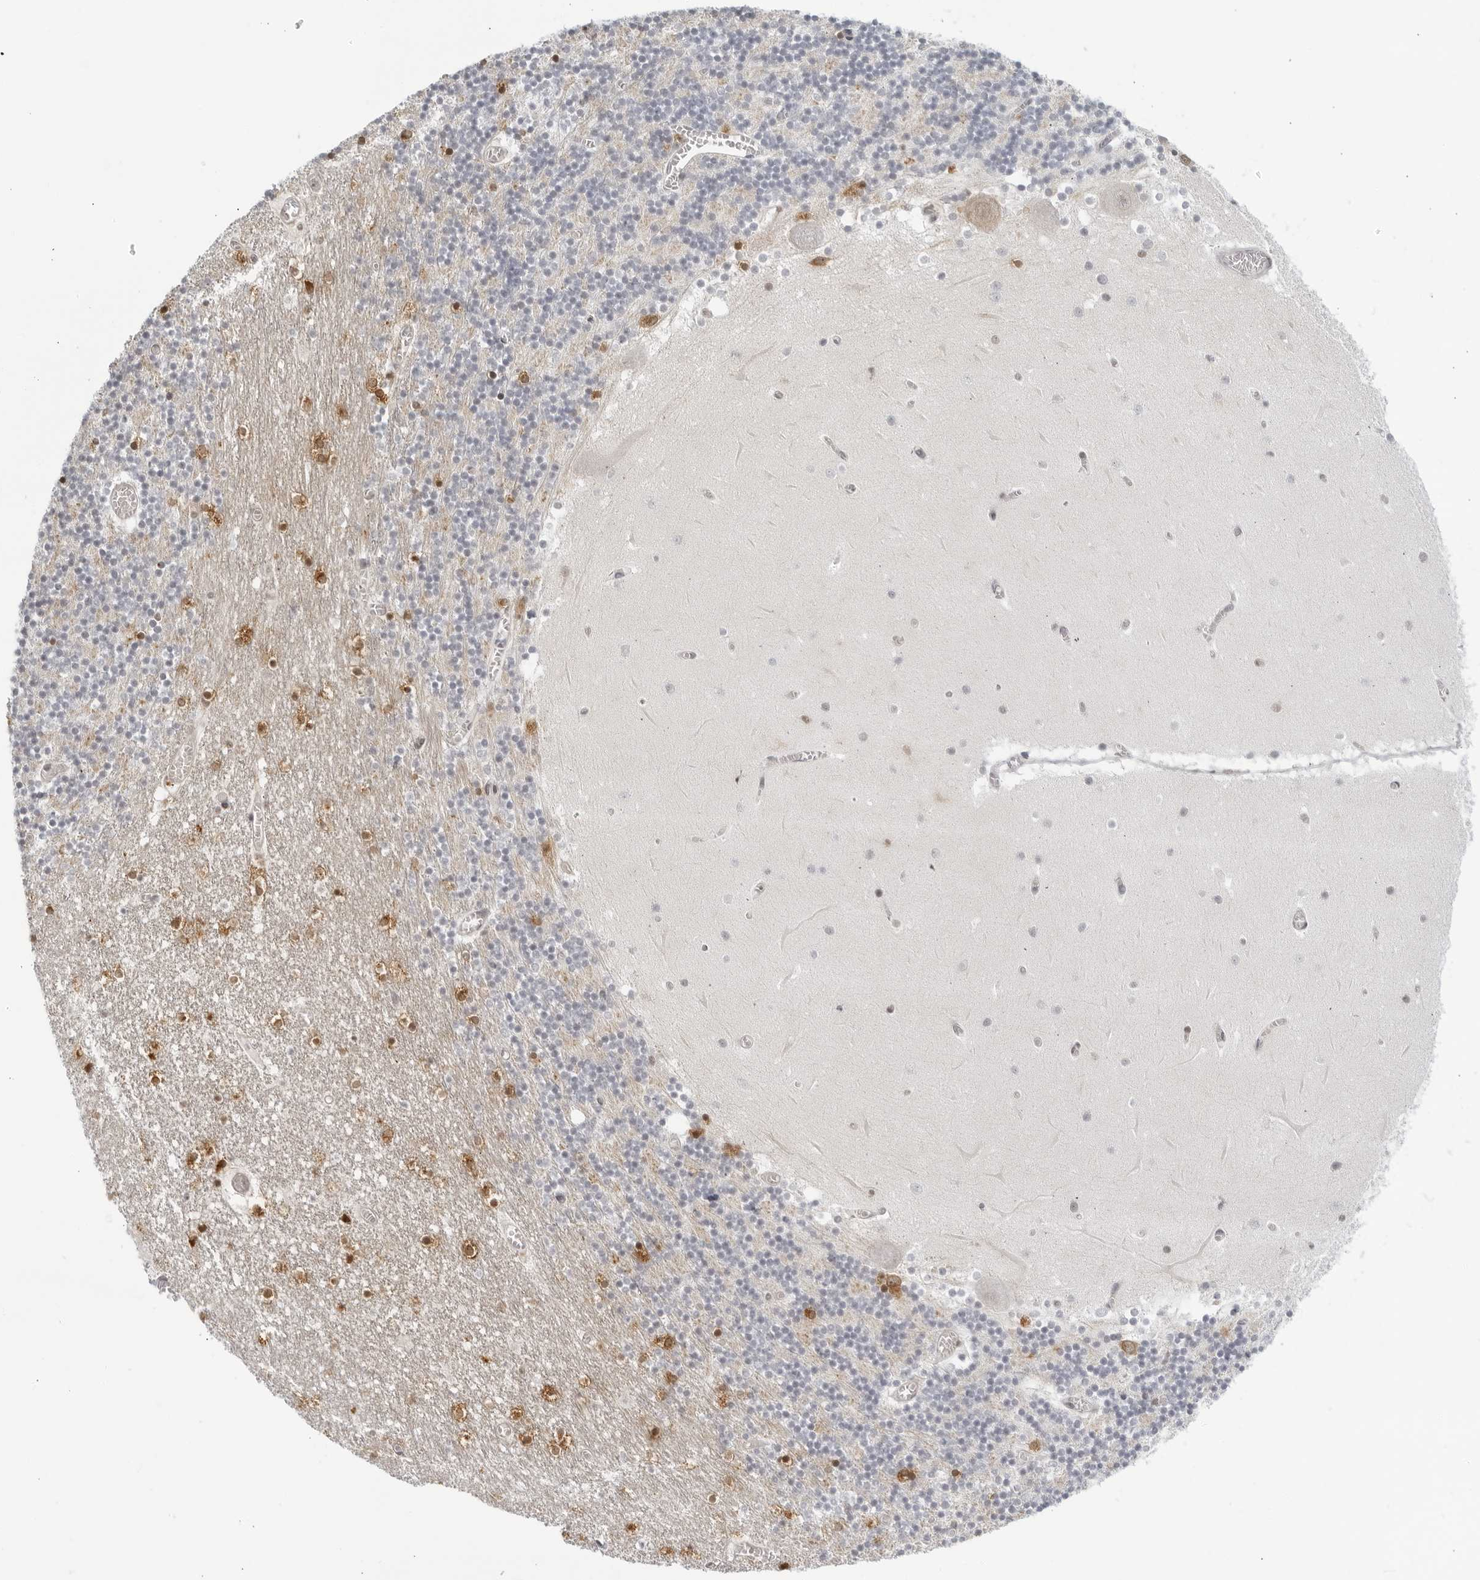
{"staining": {"intensity": "weak", "quantity": "25%-75%", "location": "cytoplasmic/membranous"}, "tissue": "cerebellum", "cell_type": "Cells in granular layer", "image_type": "normal", "snomed": [{"axis": "morphology", "description": "Normal tissue, NOS"}, {"axis": "topography", "description": "Cerebellum"}], "caption": "Cerebellum stained for a protein shows weak cytoplasmic/membranous positivity in cells in granular layer.", "gene": "CC2D1B", "patient": {"sex": "female", "age": 28}}